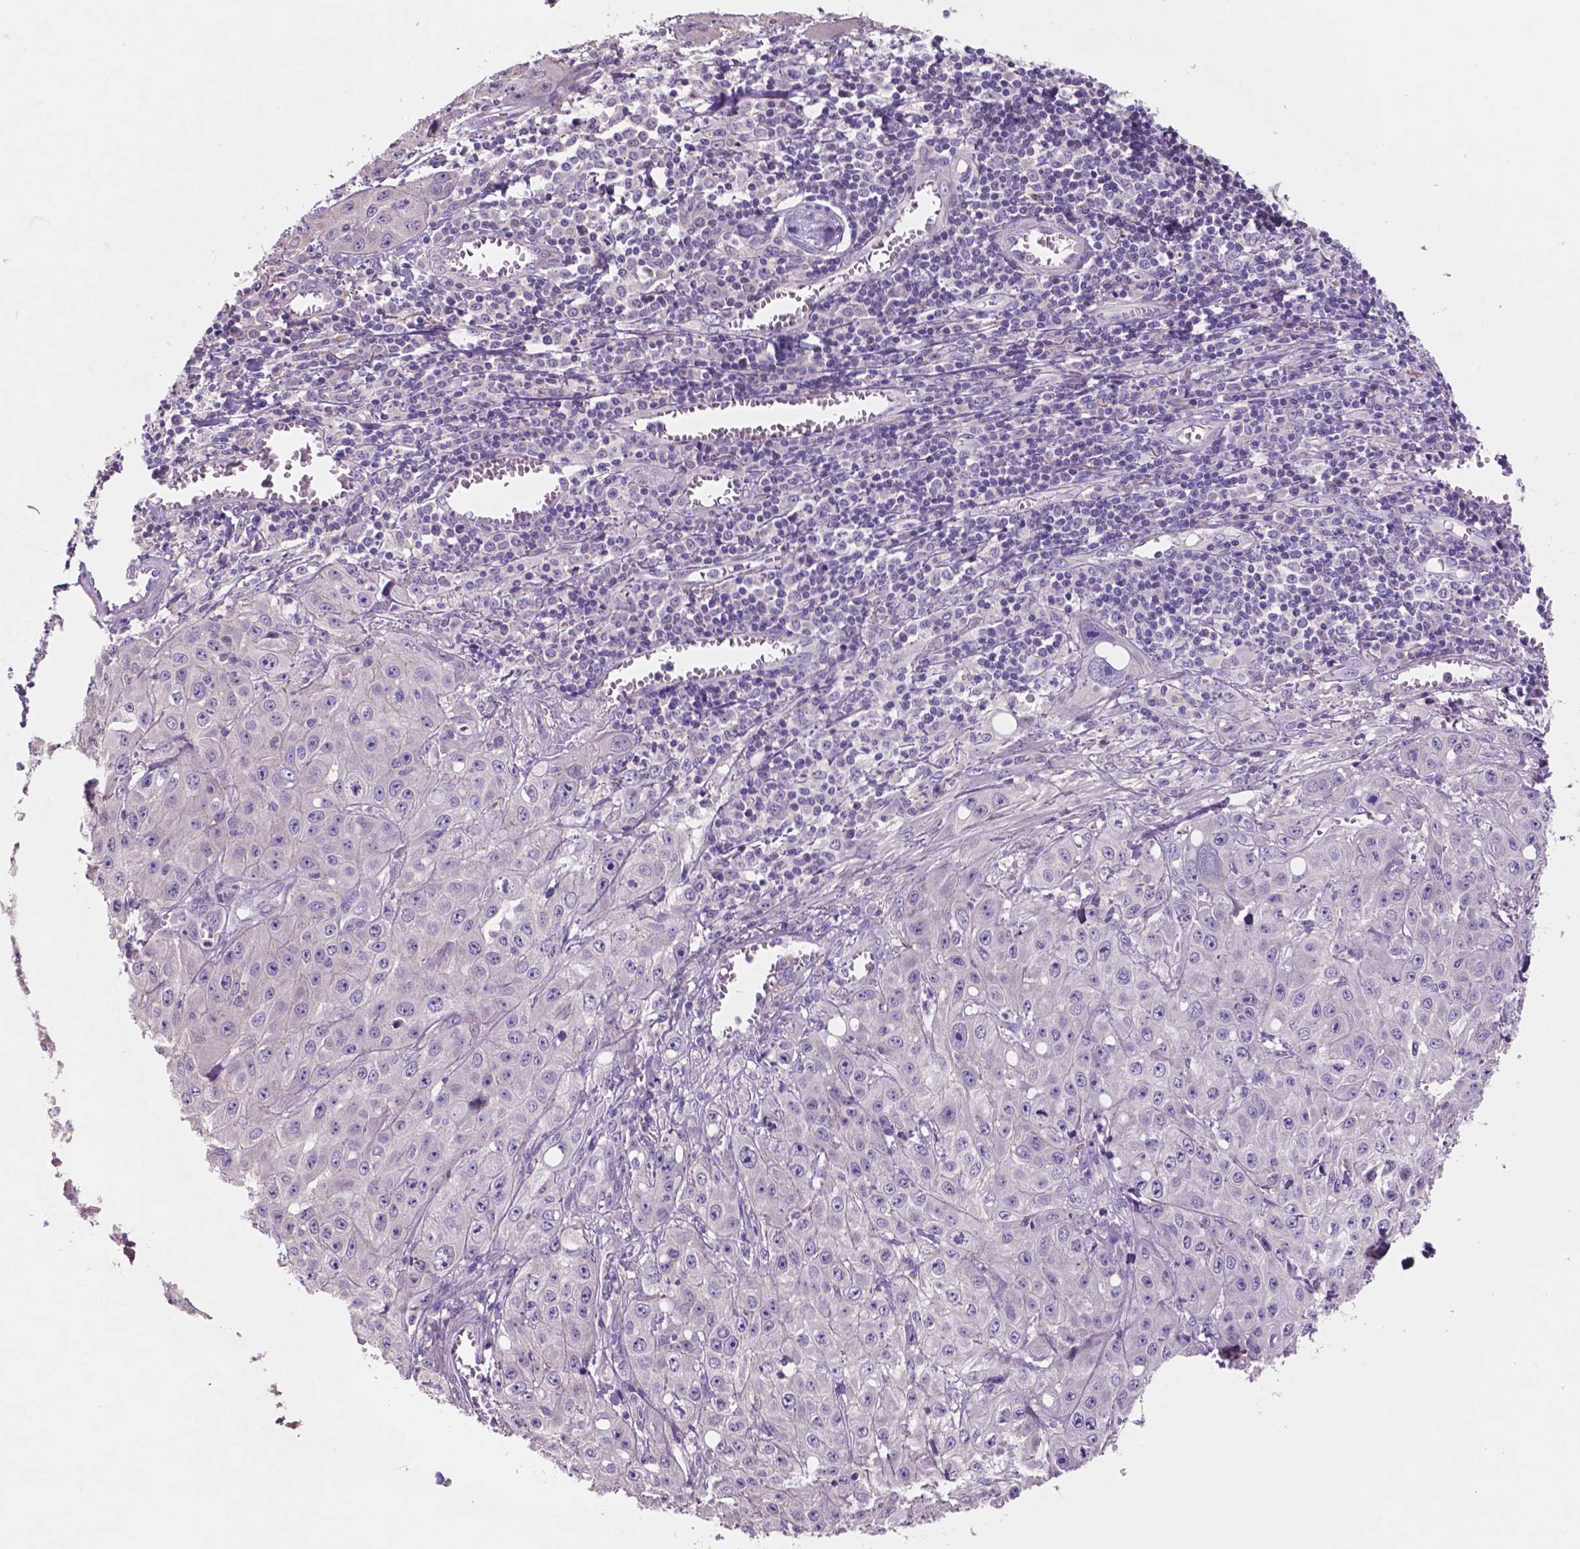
{"staining": {"intensity": "negative", "quantity": "none", "location": "none"}, "tissue": "skin cancer", "cell_type": "Tumor cells", "image_type": "cancer", "snomed": [{"axis": "morphology", "description": "Squamous cell carcinoma, NOS"}, {"axis": "topography", "description": "Skin"}, {"axis": "topography", "description": "Vulva"}], "caption": "The image reveals no significant staining in tumor cells of squamous cell carcinoma (skin). (DAB (3,3'-diaminobenzidine) immunohistochemistry (IHC), high magnification).", "gene": "MKRN2OS", "patient": {"sex": "female", "age": 71}}